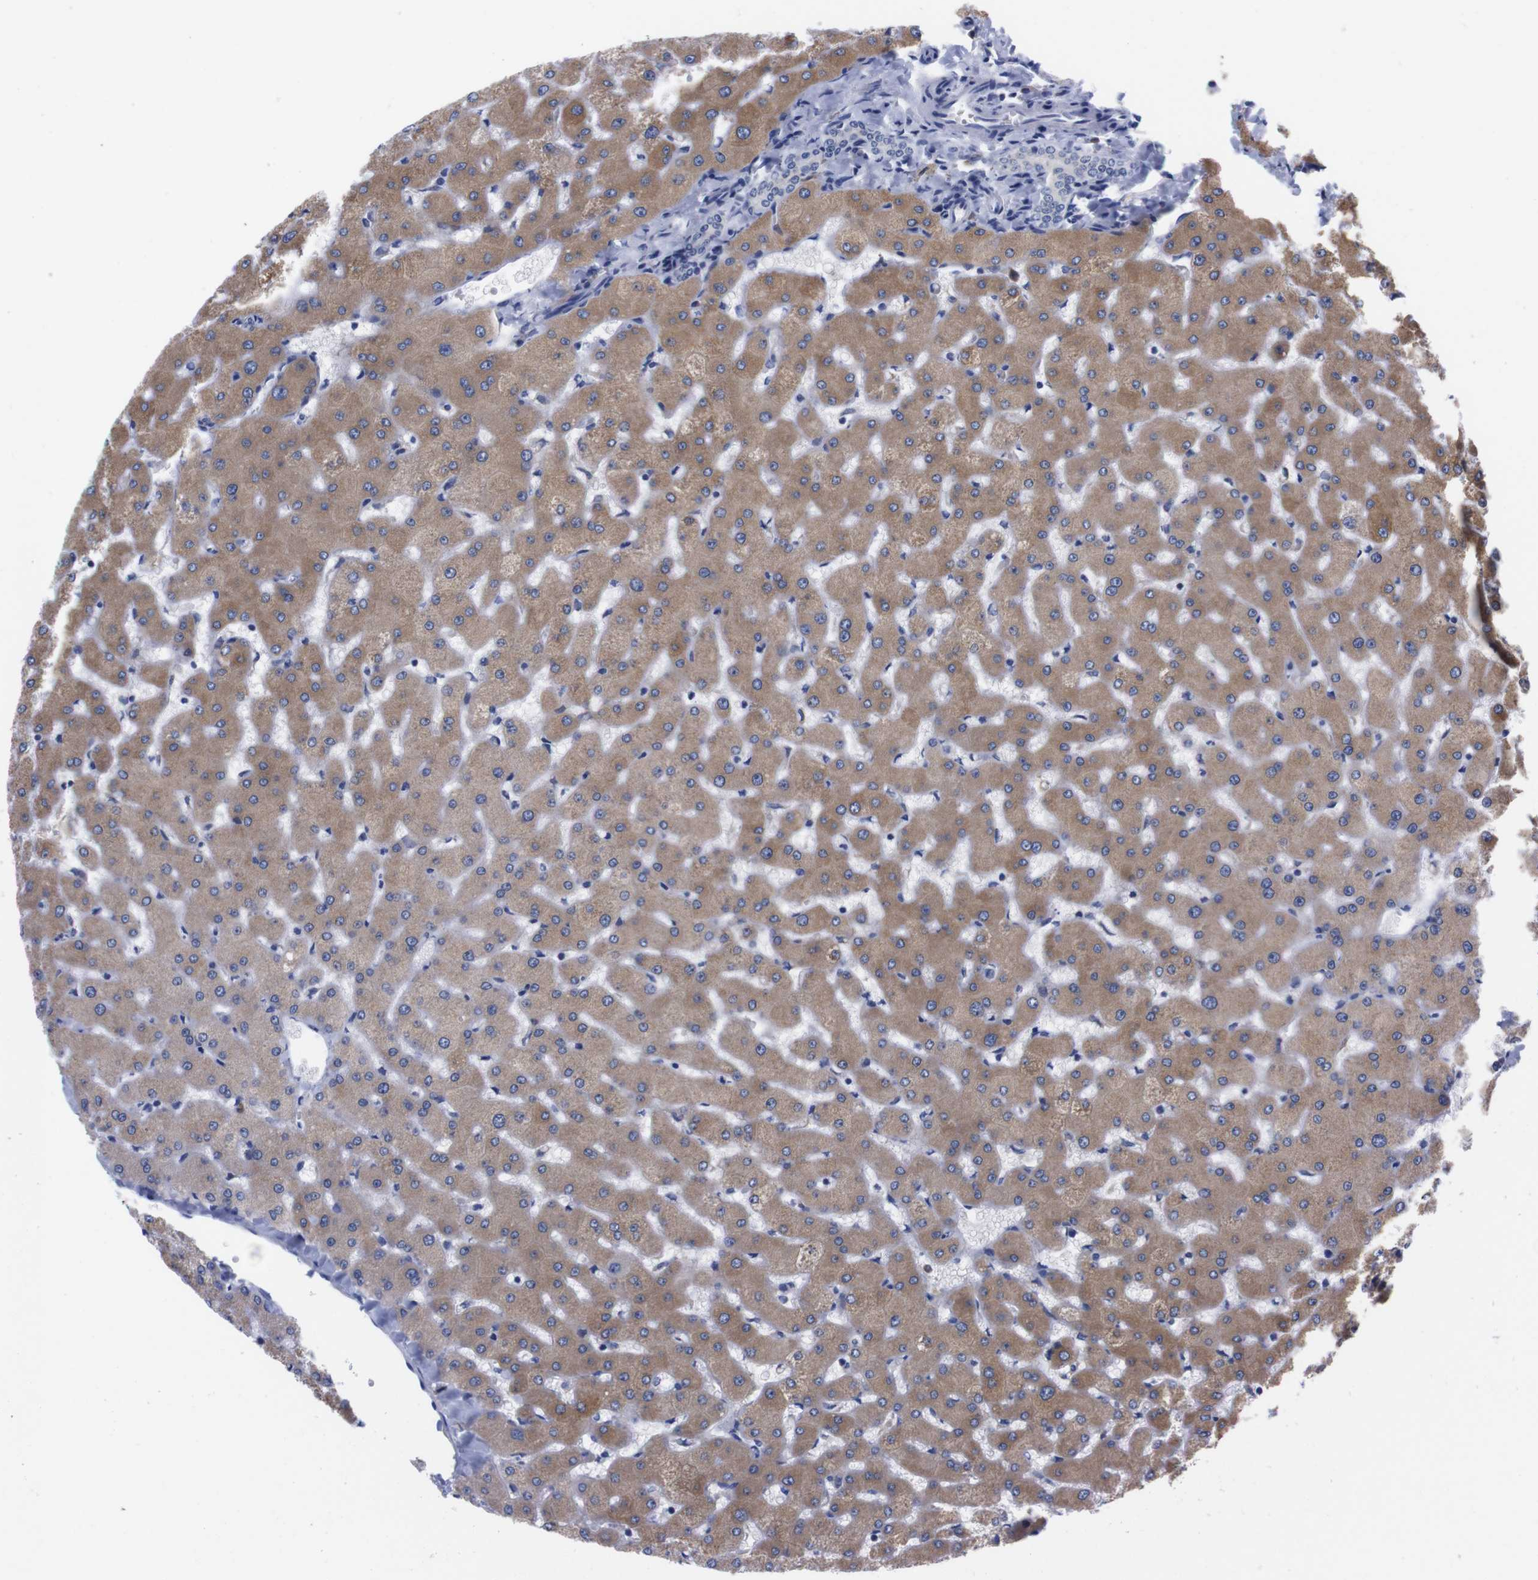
{"staining": {"intensity": "negative", "quantity": "none", "location": "none"}, "tissue": "liver", "cell_type": "Cholangiocytes", "image_type": "normal", "snomed": [{"axis": "morphology", "description": "Normal tissue, NOS"}, {"axis": "topography", "description": "Liver"}], "caption": "High power microscopy image of an immunohistochemistry histopathology image of normal liver, revealing no significant staining in cholangiocytes. (DAB (3,3'-diaminobenzidine) immunohistochemistry with hematoxylin counter stain).", "gene": "NEBL", "patient": {"sex": "female", "age": 63}}